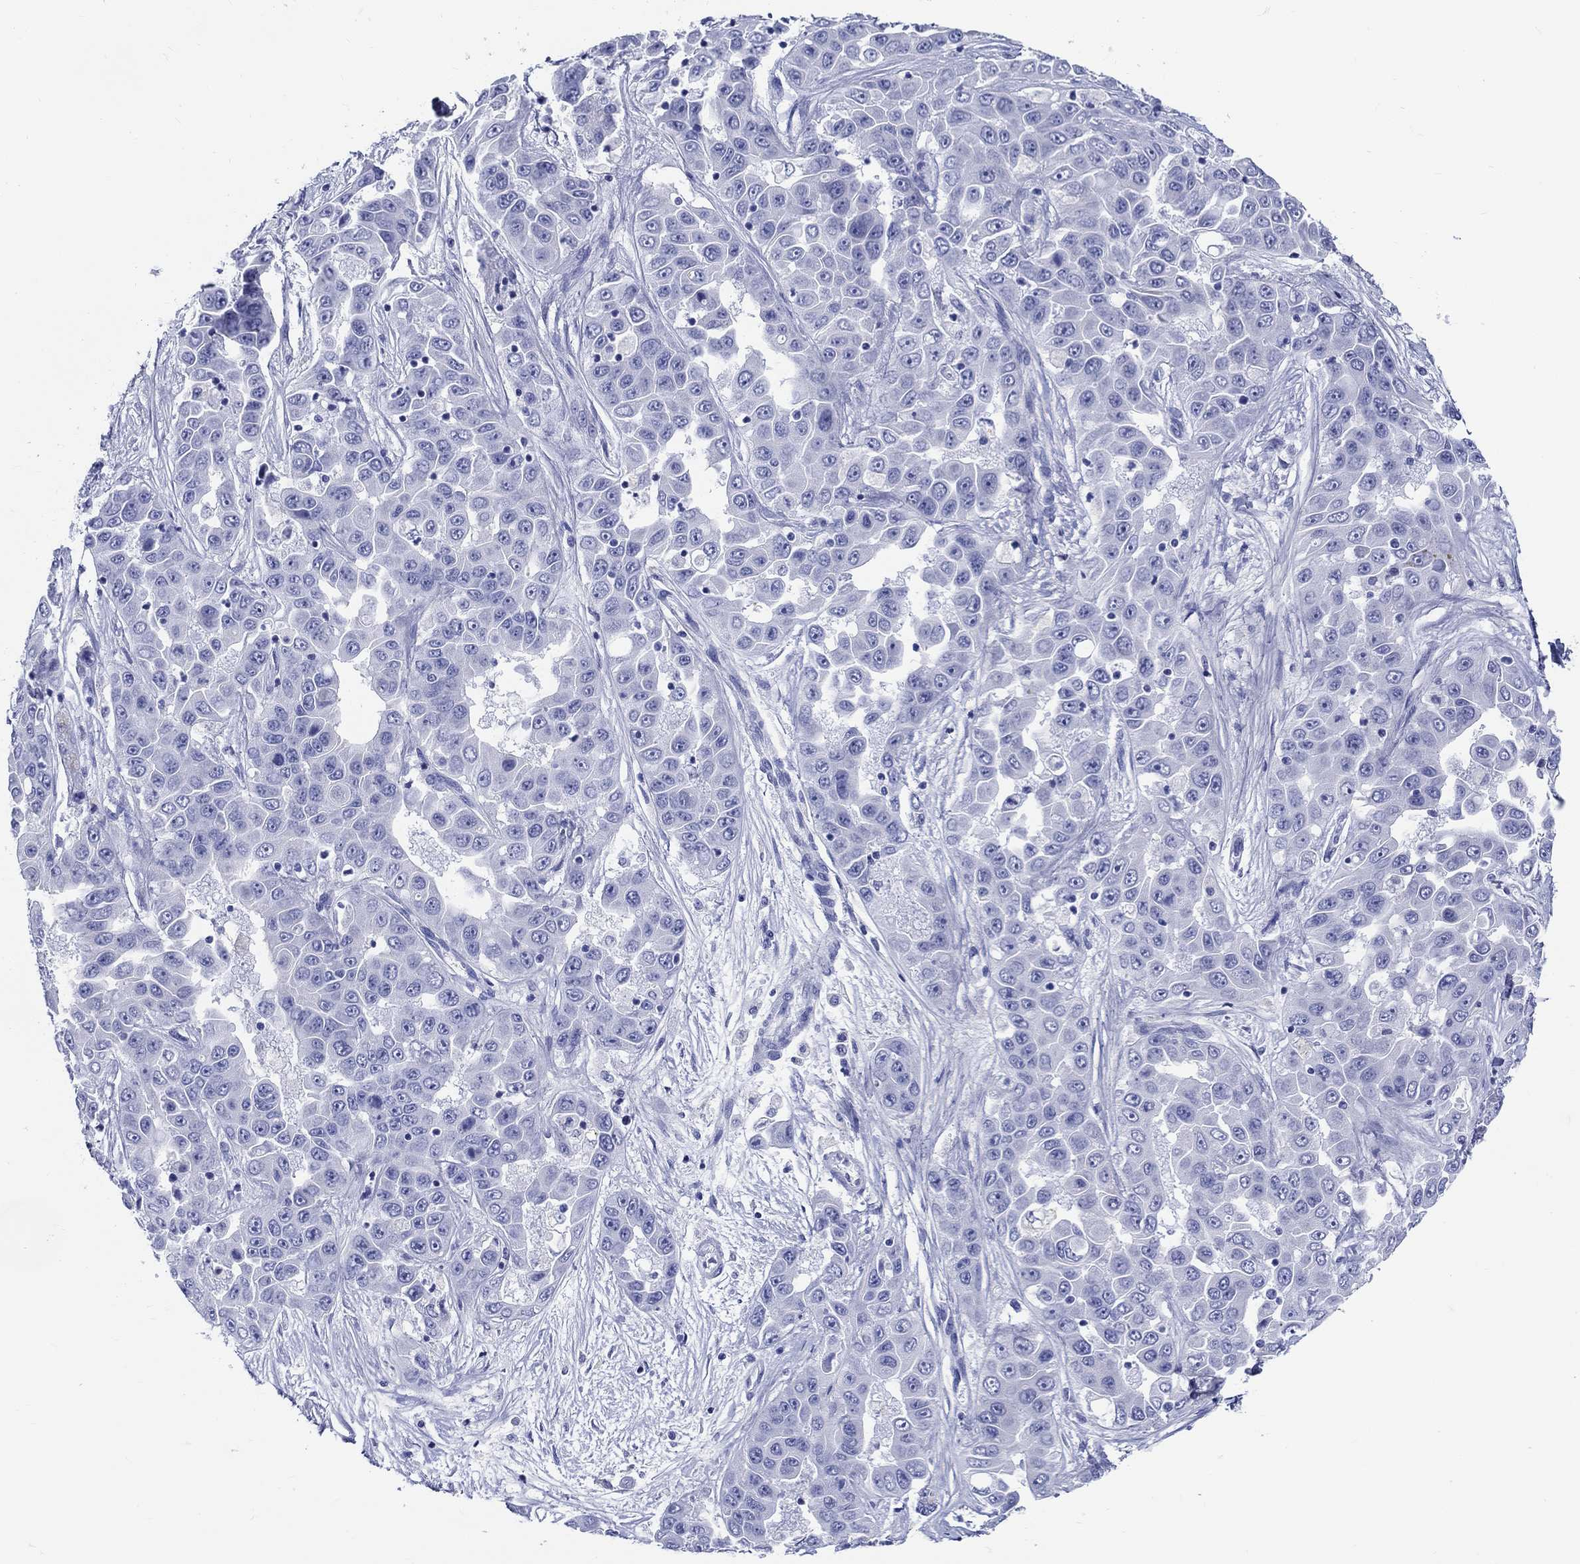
{"staining": {"intensity": "negative", "quantity": "none", "location": "none"}, "tissue": "liver cancer", "cell_type": "Tumor cells", "image_type": "cancer", "snomed": [{"axis": "morphology", "description": "Cholangiocarcinoma"}, {"axis": "topography", "description": "Liver"}], "caption": "Tumor cells are negative for protein expression in human liver cholangiocarcinoma. The staining is performed using DAB (3,3'-diaminobenzidine) brown chromogen with nuclei counter-stained in using hematoxylin.", "gene": "CRYGS", "patient": {"sex": "female", "age": 52}}